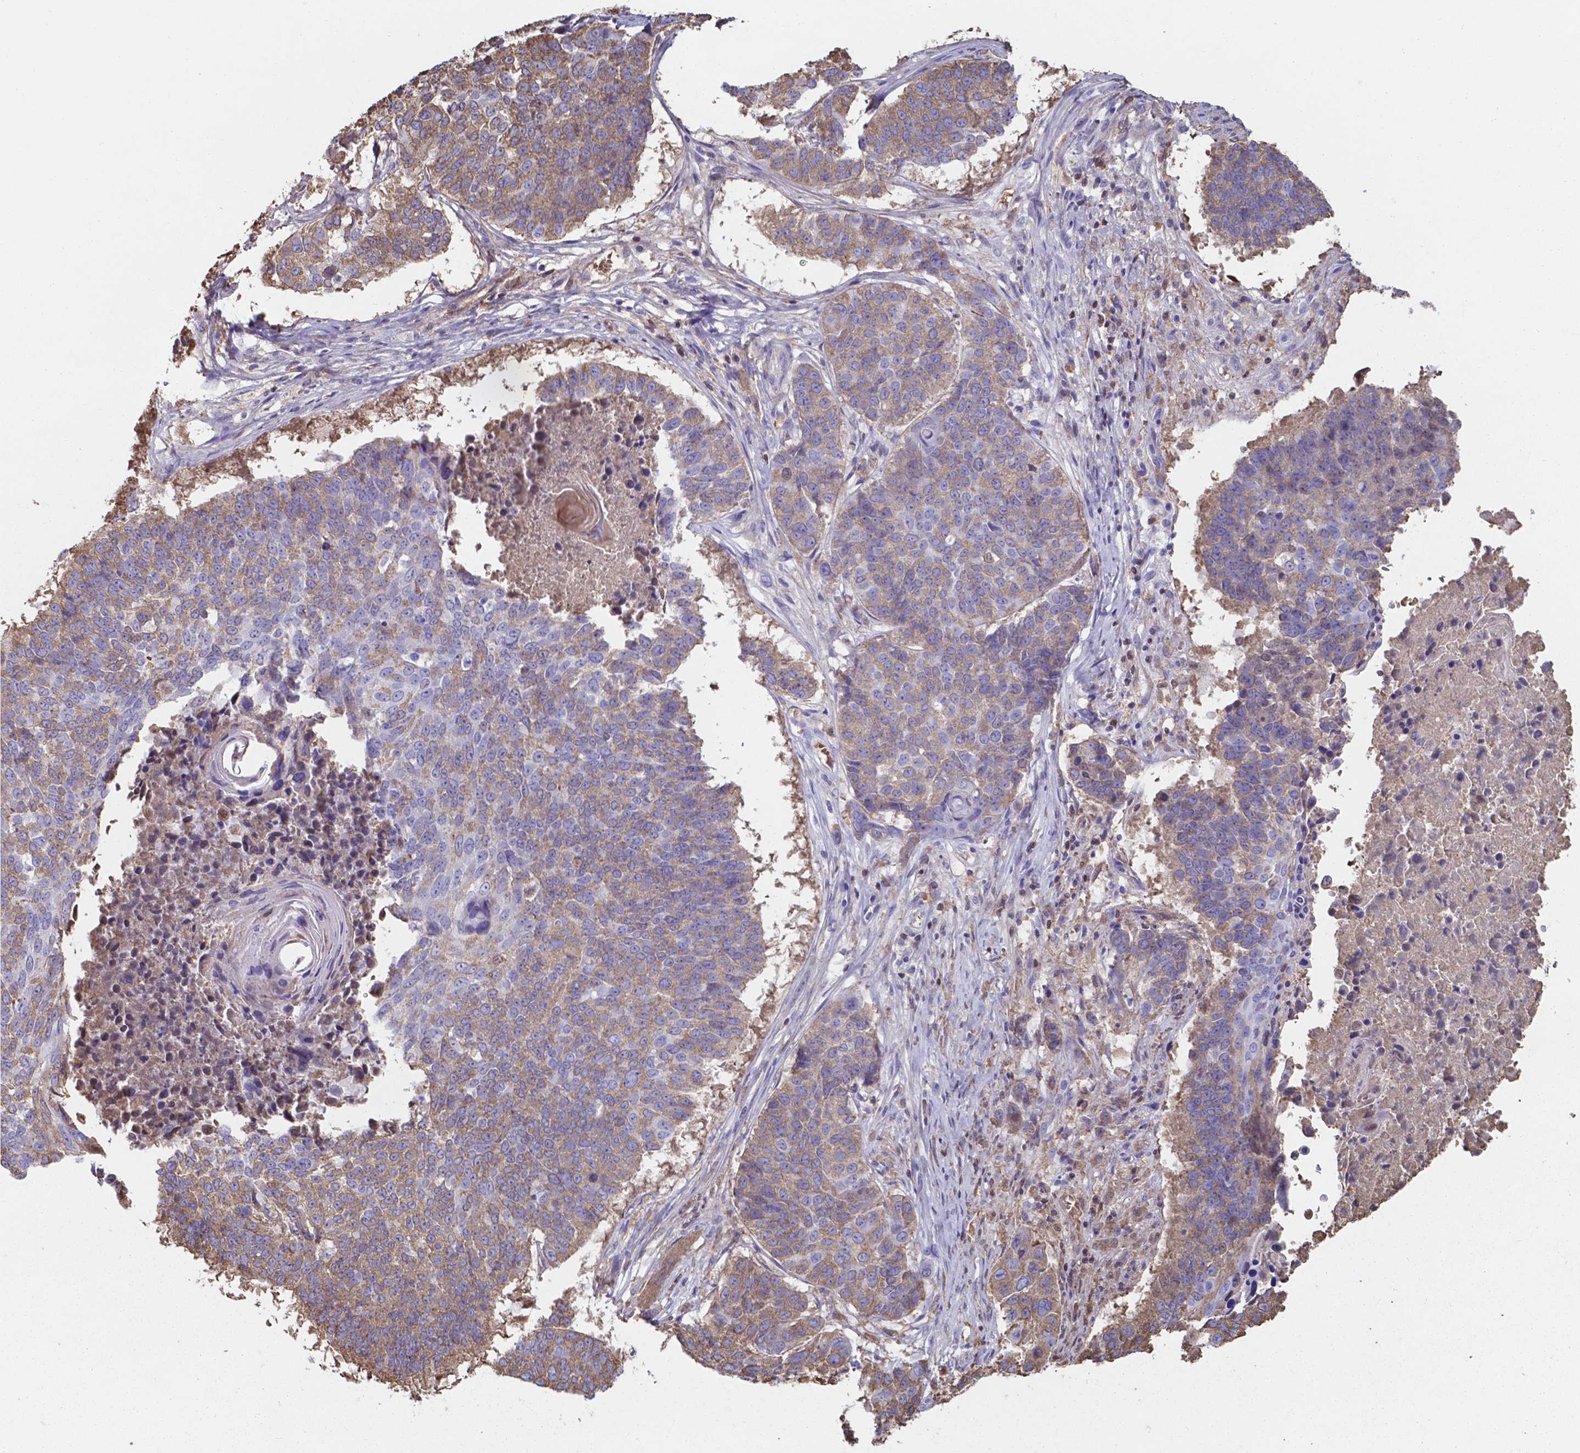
{"staining": {"intensity": "moderate", "quantity": ">75%", "location": "cytoplasmic/membranous"}, "tissue": "lung cancer", "cell_type": "Tumor cells", "image_type": "cancer", "snomed": [{"axis": "morphology", "description": "Squamous cell carcinoma, NOS"}, {"axis": "topography", "description": "Lung"}], "caption": "DAB (3,3'-diaminobenzidine) immunohistochemical staining of squamous cell carcinoma (lung) reveals moderate cytoplasmic/membranous protein staining in about >75% of tumor cells.", "gene": "SERPINA1", "patient": {"sex": "male", "age": 73}}